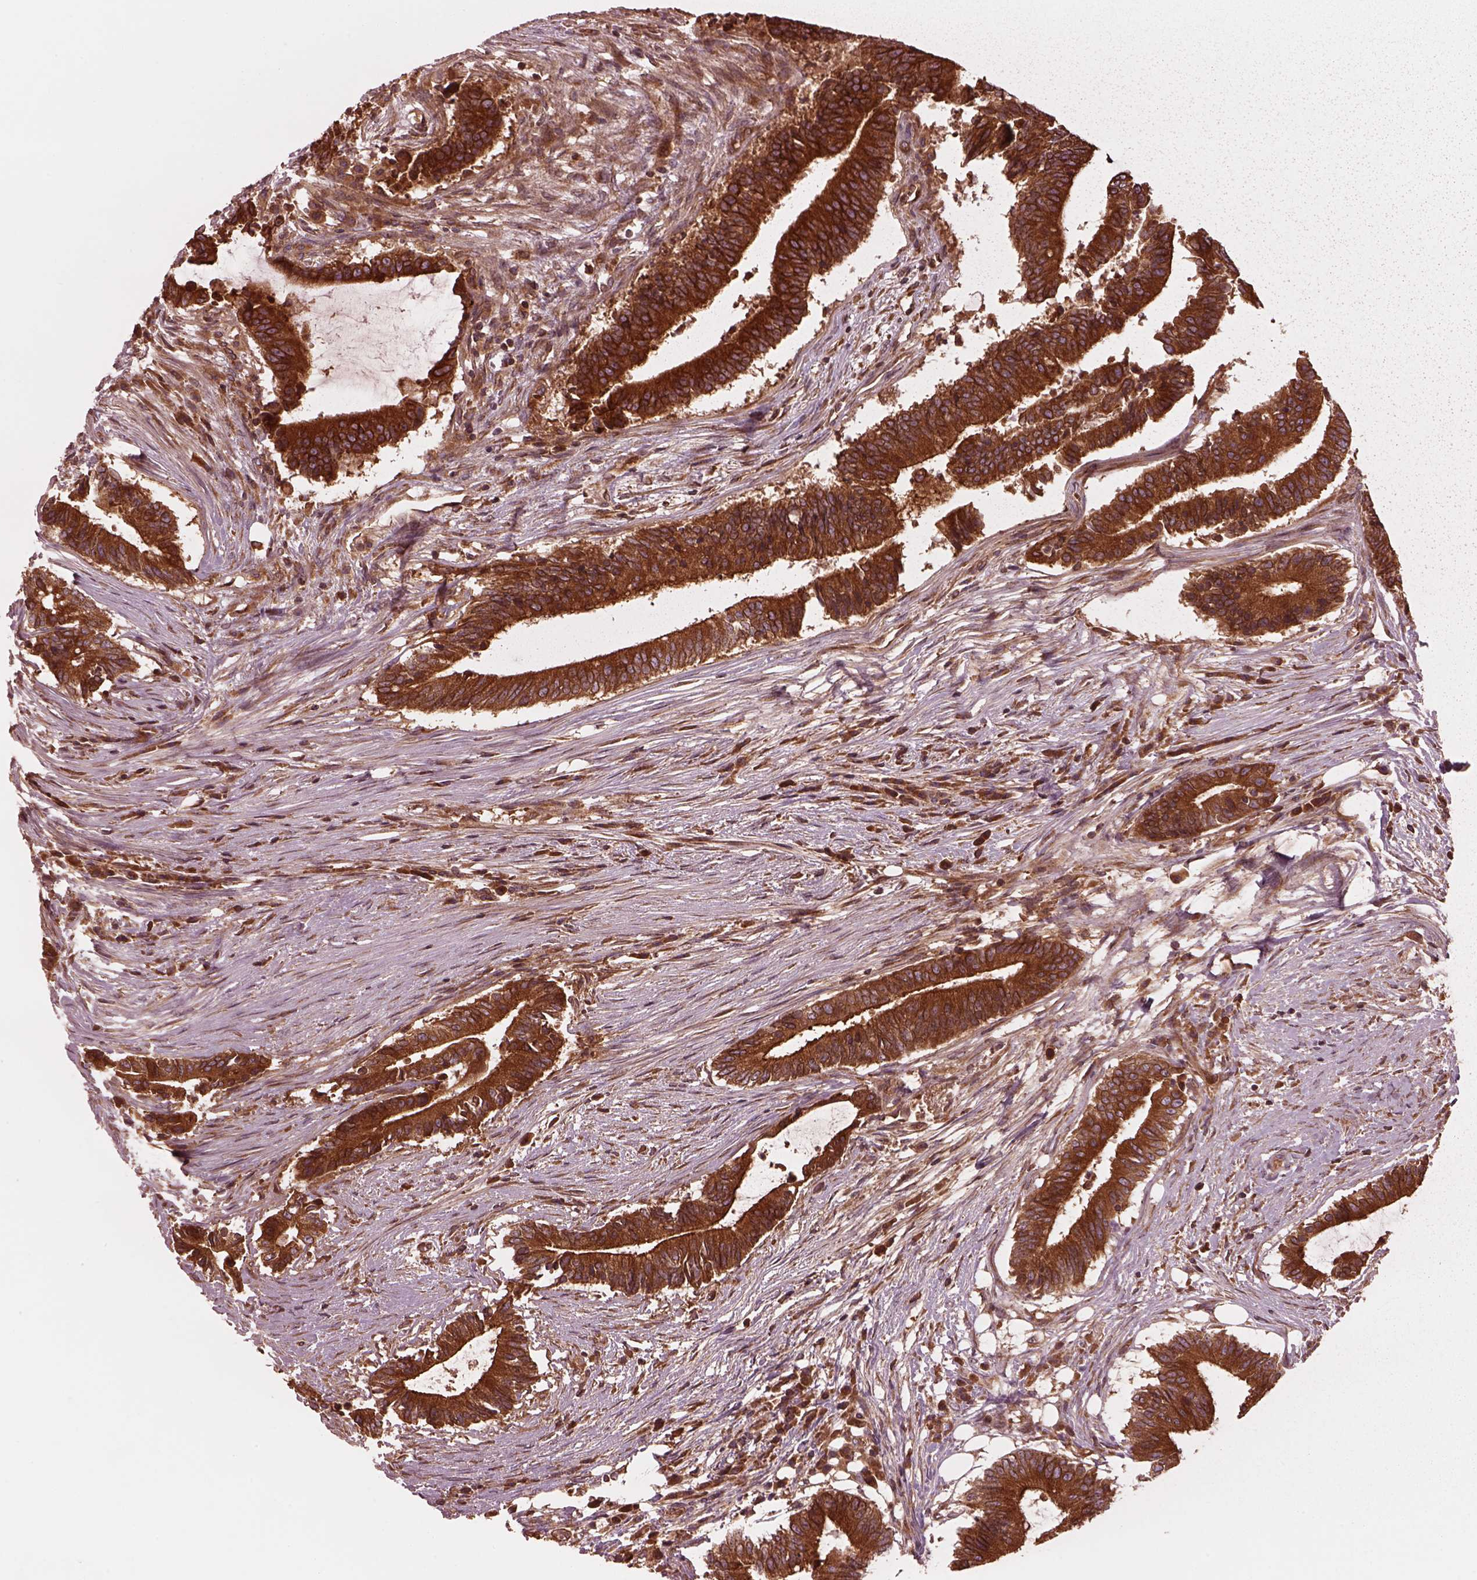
{"staining": {"intensity": "strong", "quantity": ">75%", "location": "cytoplasmic/membranous"}, "tissue": "colorectal cancer", "cell_type": "Tumor cells", "image_type": "cancer", "snomed": [{"axis": "morphology", "description": "Adenocarcinoma, NOS"}, {"axis": "topography", "description": "Colon"}], "caption": "An image of human colorectal cancer stained for a protein demonstrates strong cytoplasmic/membranous brown staining in tumor cells.", "gene": "PIK3R2", "patient": {"sex": "female", "age": 43}}